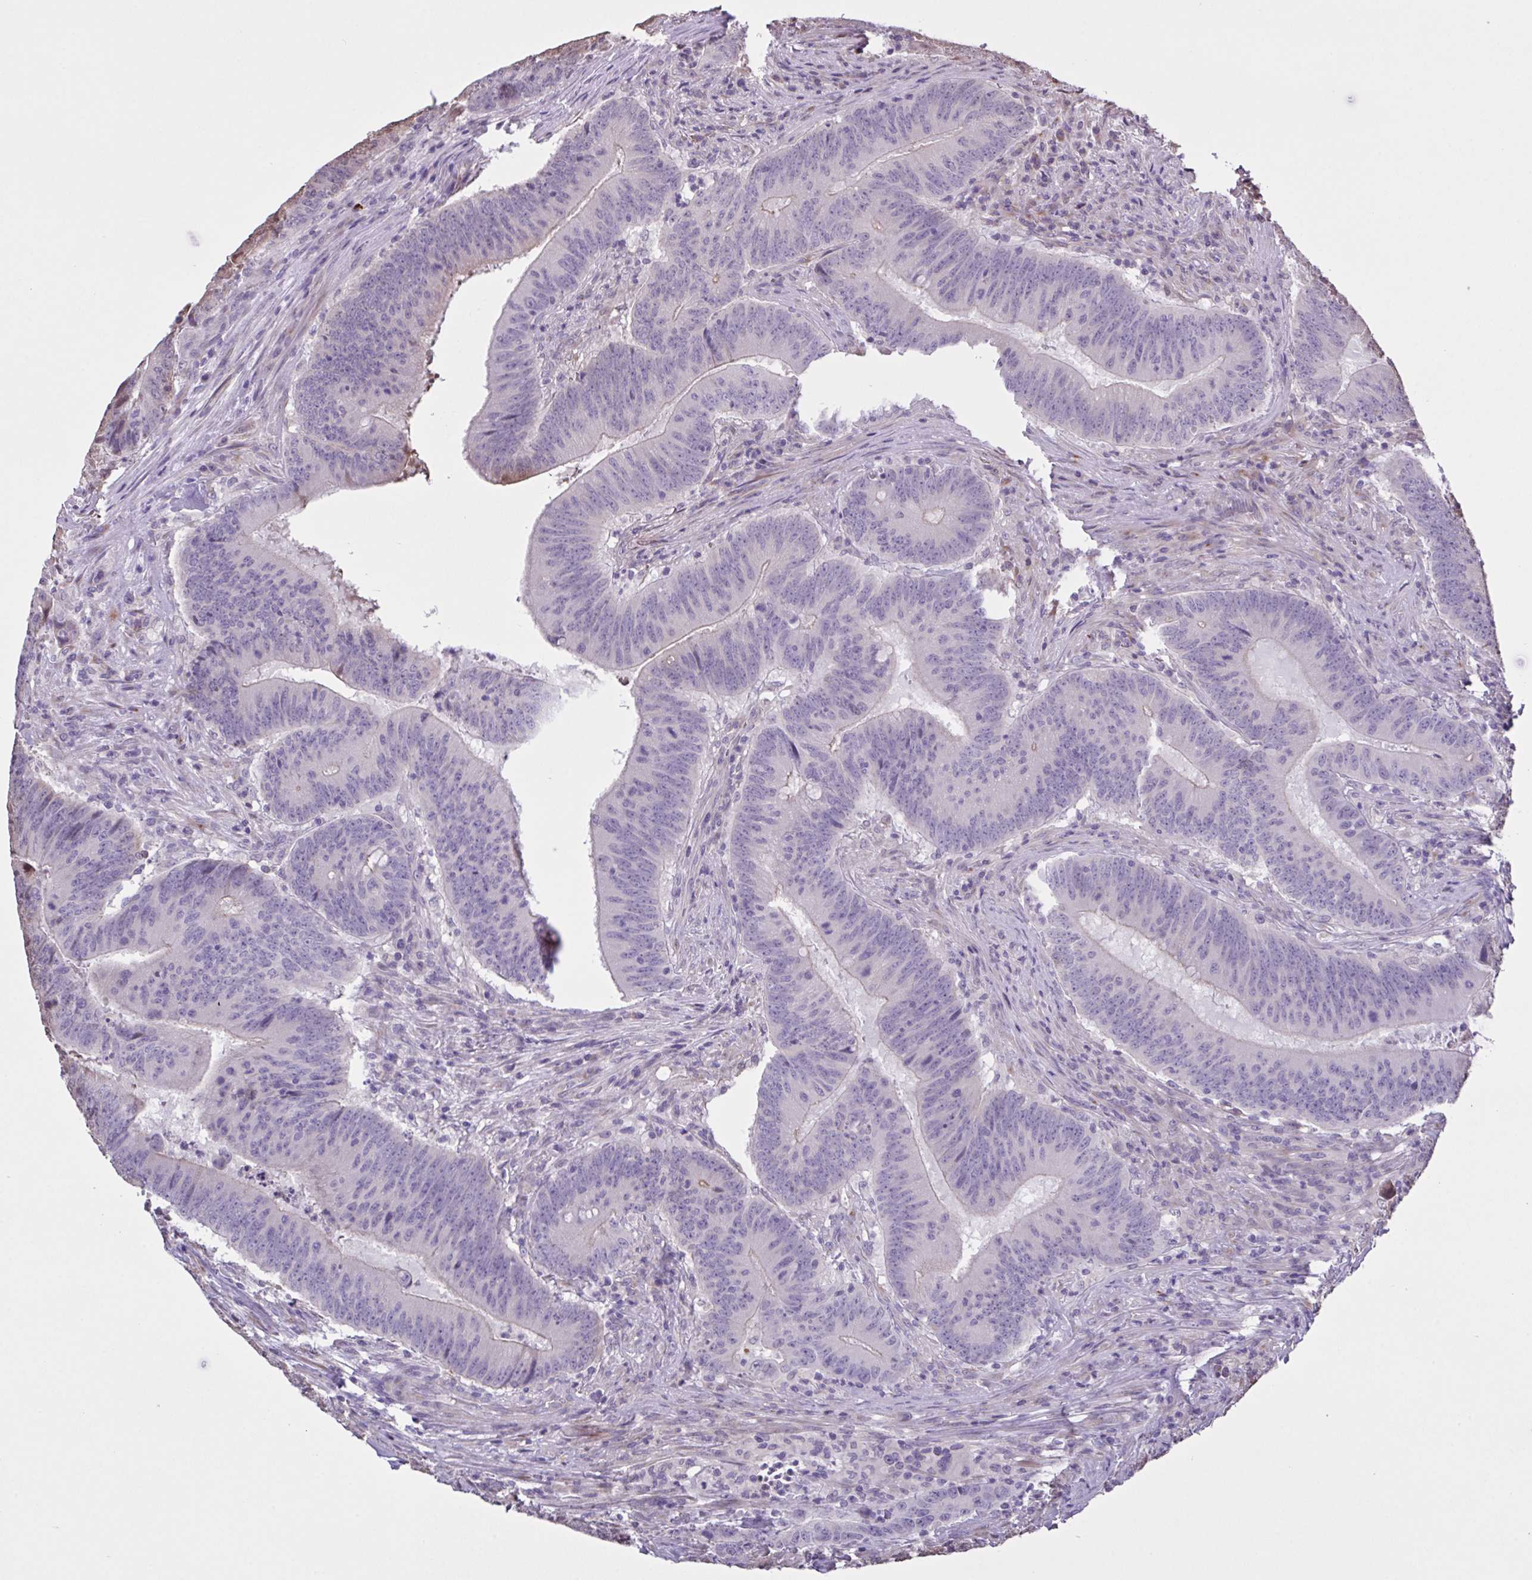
{"staining": {"intensity": "negative", "quantity": "none", "location": "none"}, "tissue": "colorectal cancer", "cell_type": "Tumor cells", "image_type": "cancer", "snomed": [{"axis": "morphology", "description": "Adenocarcinoma, NOS"}, {"axis": "topography", "description": "Colon"}], "caption": "IHC of human colorectal adenocarcinoma displays no positivity in tumor cells.", "gene": "MRGPRX2", "patient": {"sex": "female", "age": 87}}